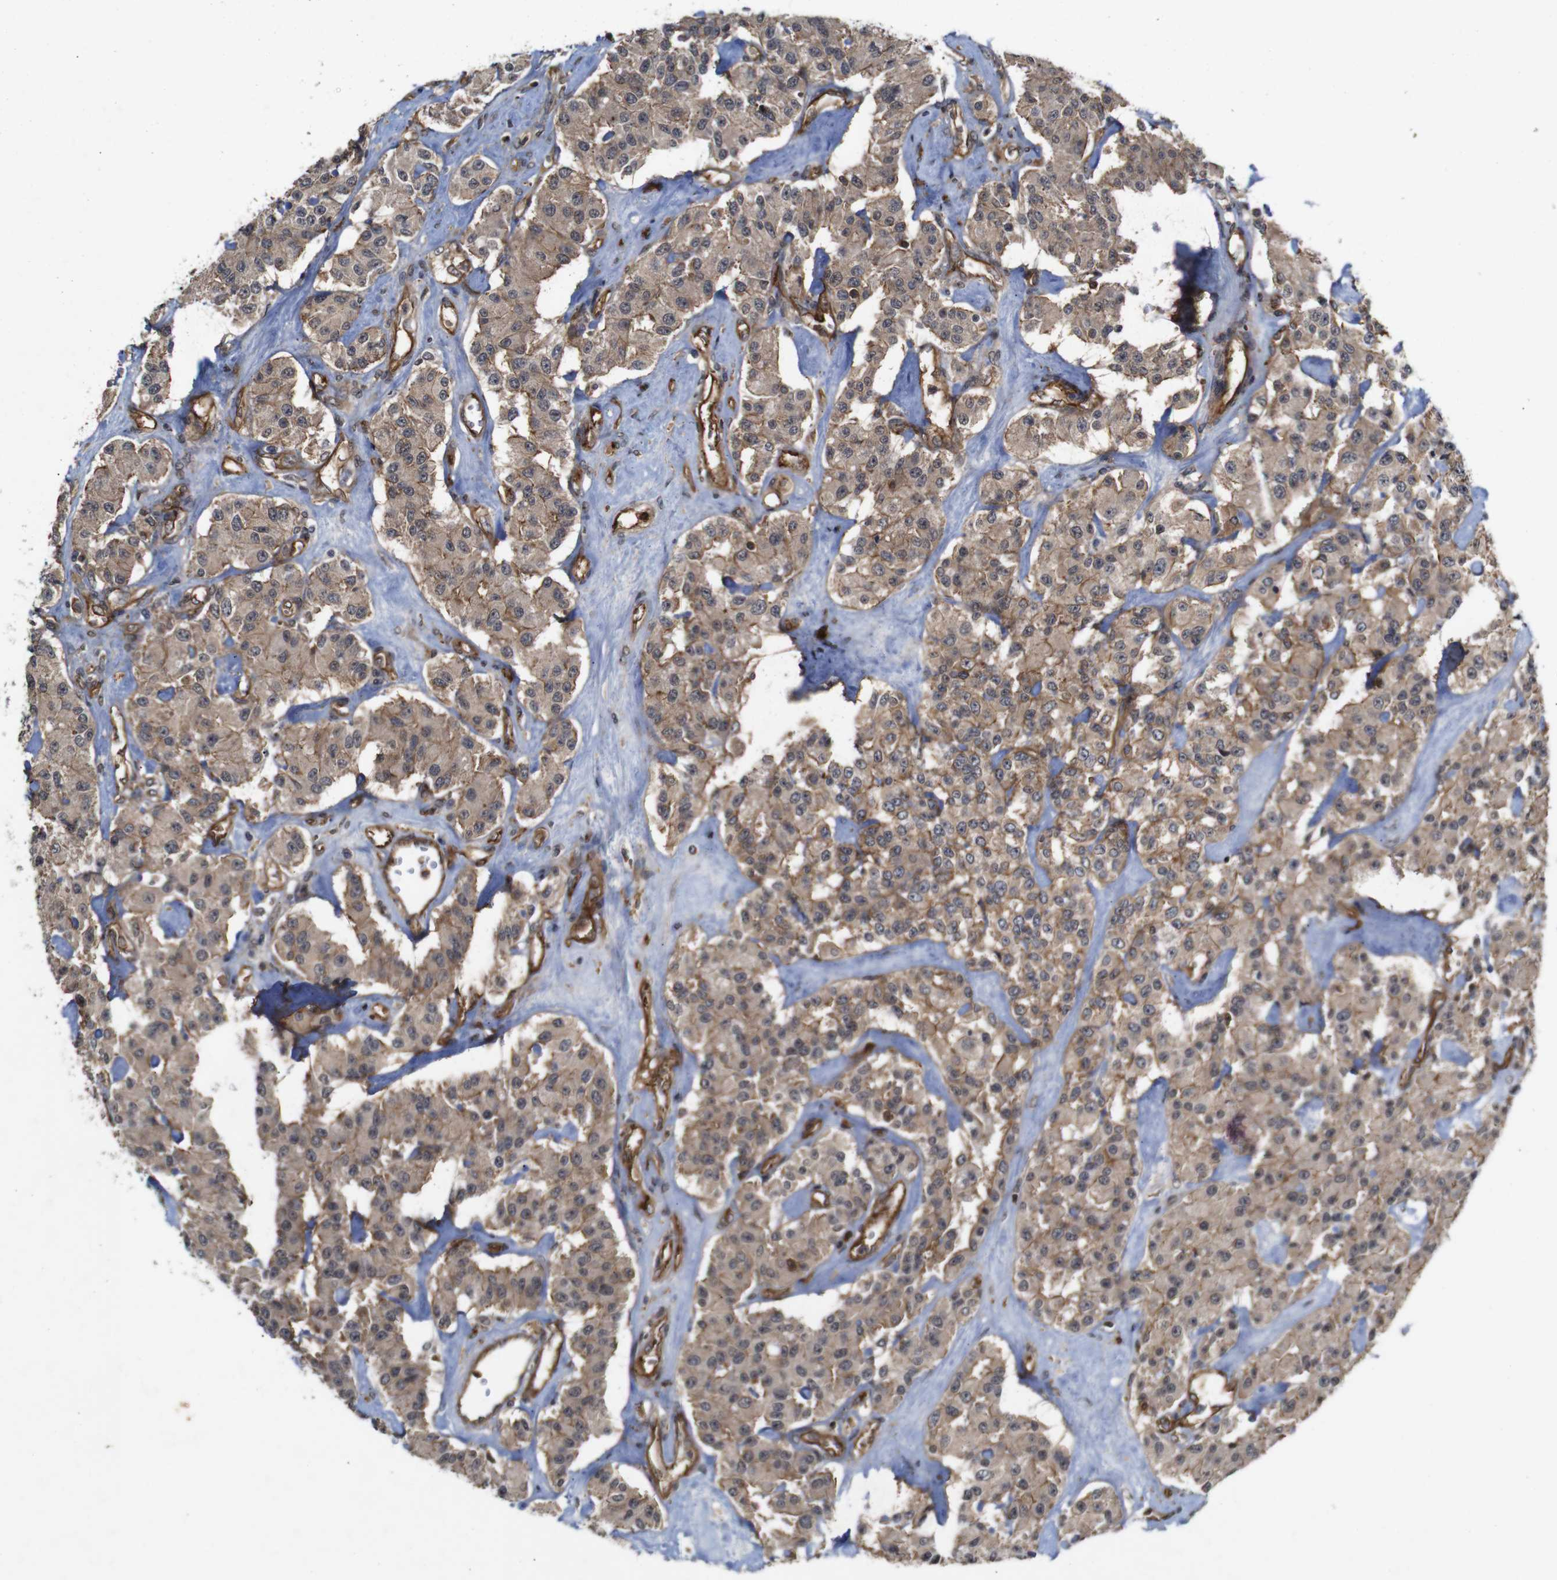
{"staining": {"intensity": "weak", "quantity": ">75%", "location": "cytoplasmic/membranous"}, "tissue": "carcinoid", "cell_type": "Tumor cells", "image_type": "cancer", "snomed": [{"axis": "morphology", "description": "Carcinoid, malignant, NOS"}, {"axis": "topography", "description": "Pancreas"}], "caption": "Protein expression analysis of human malignant carcinoid reveals weak cytoplasmic/membranous staining in approximately >75% of tumor cells.", "gene": "NANOS1", "patient": {"sex": "male", "age": 41}}